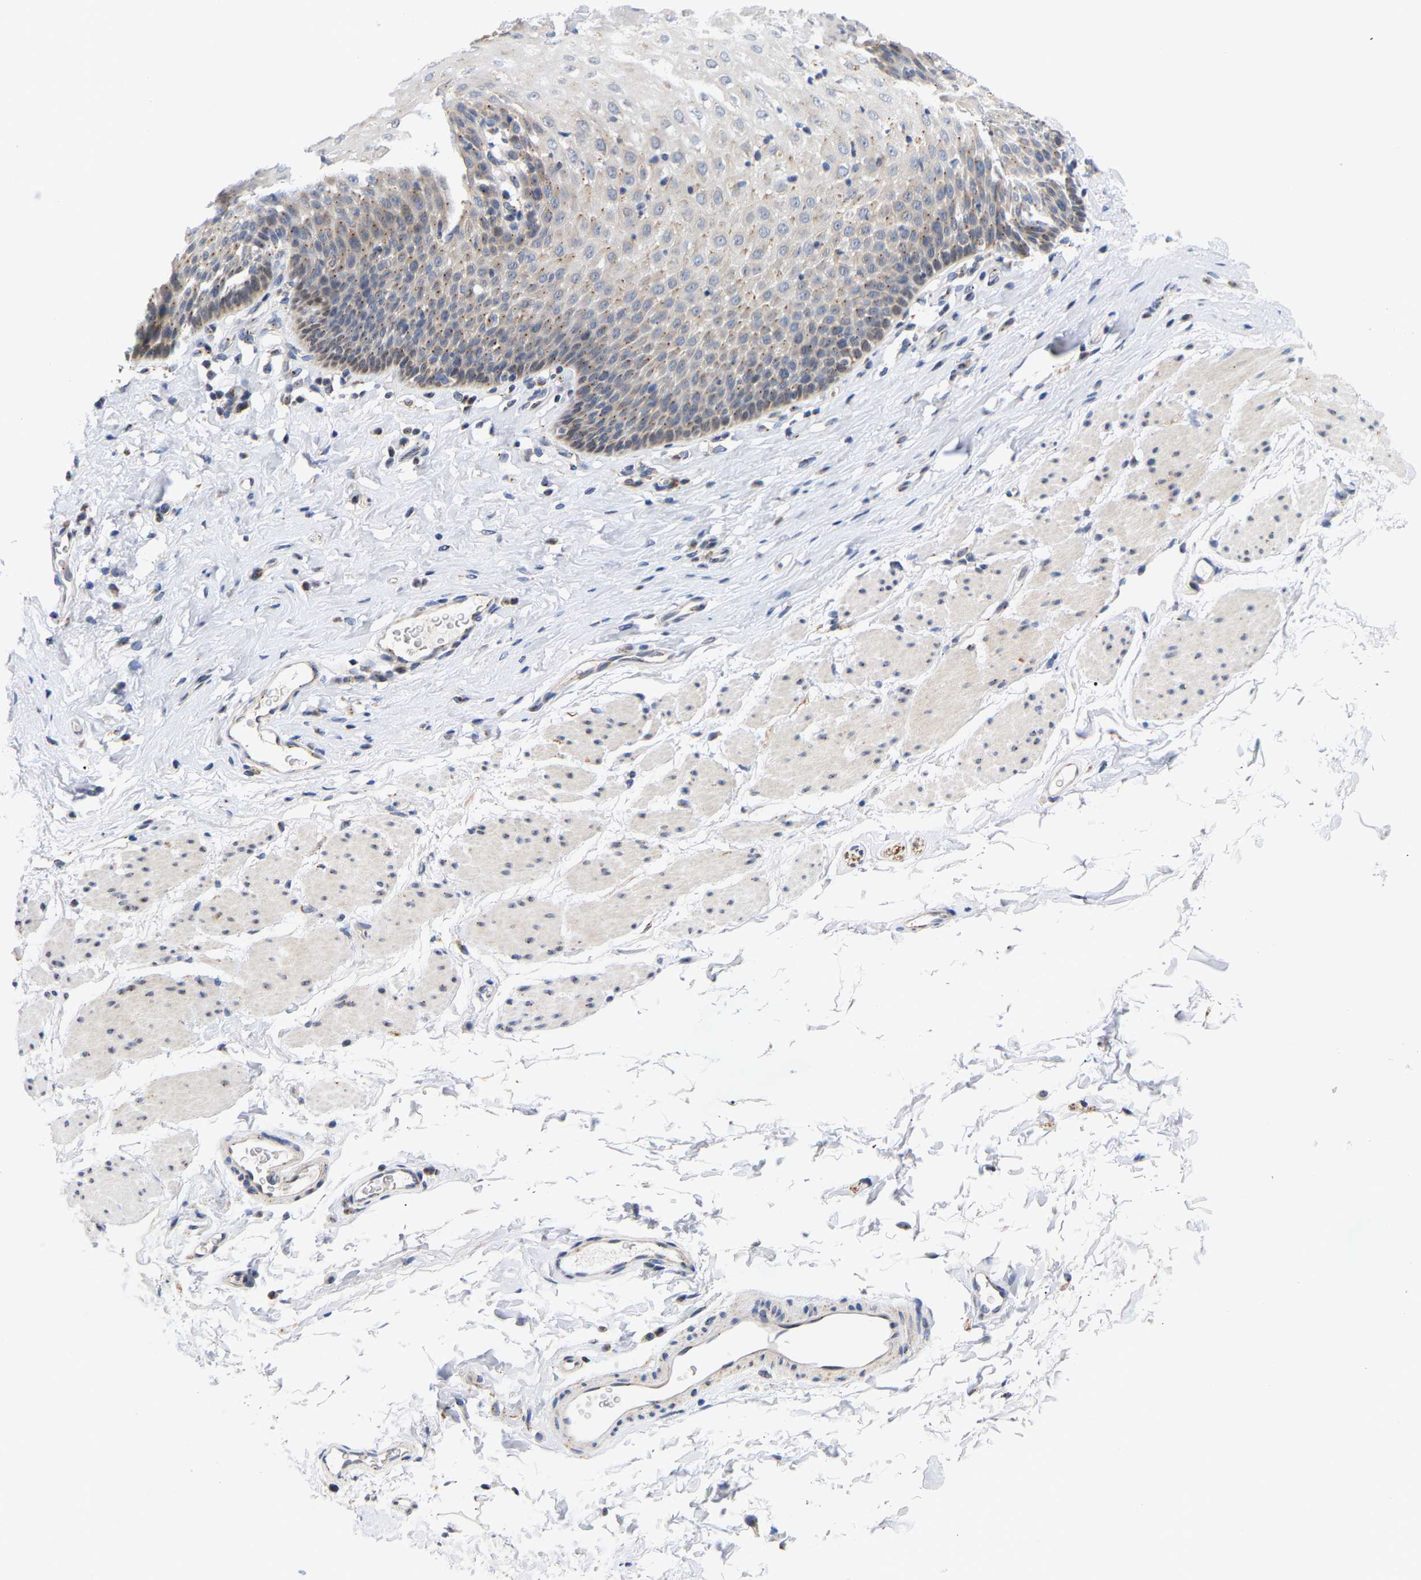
{"staining": {"intensity": "moderate", "quantity": "25%-75%", "location": "cytoplasmic/membranous"}, "tissue": "esophagus", "cell_type": "Squamous epithelial cells", "image_type": "normal", "snomed": [{"axis": "morphology", "description": "Normal tissue, NOS"}, {"axis": "topography", "description": "Esophagus"}], "caption": "A high-resolution image shows immunohistochemistry (IHC) staining of benign esophagus, which reveals moderate cytoplasmic/membranous expression in about 25%-75% of squamous epithelial cells.", "gene": "PCNT", "patient": {"sex": "female", "age": 61}}